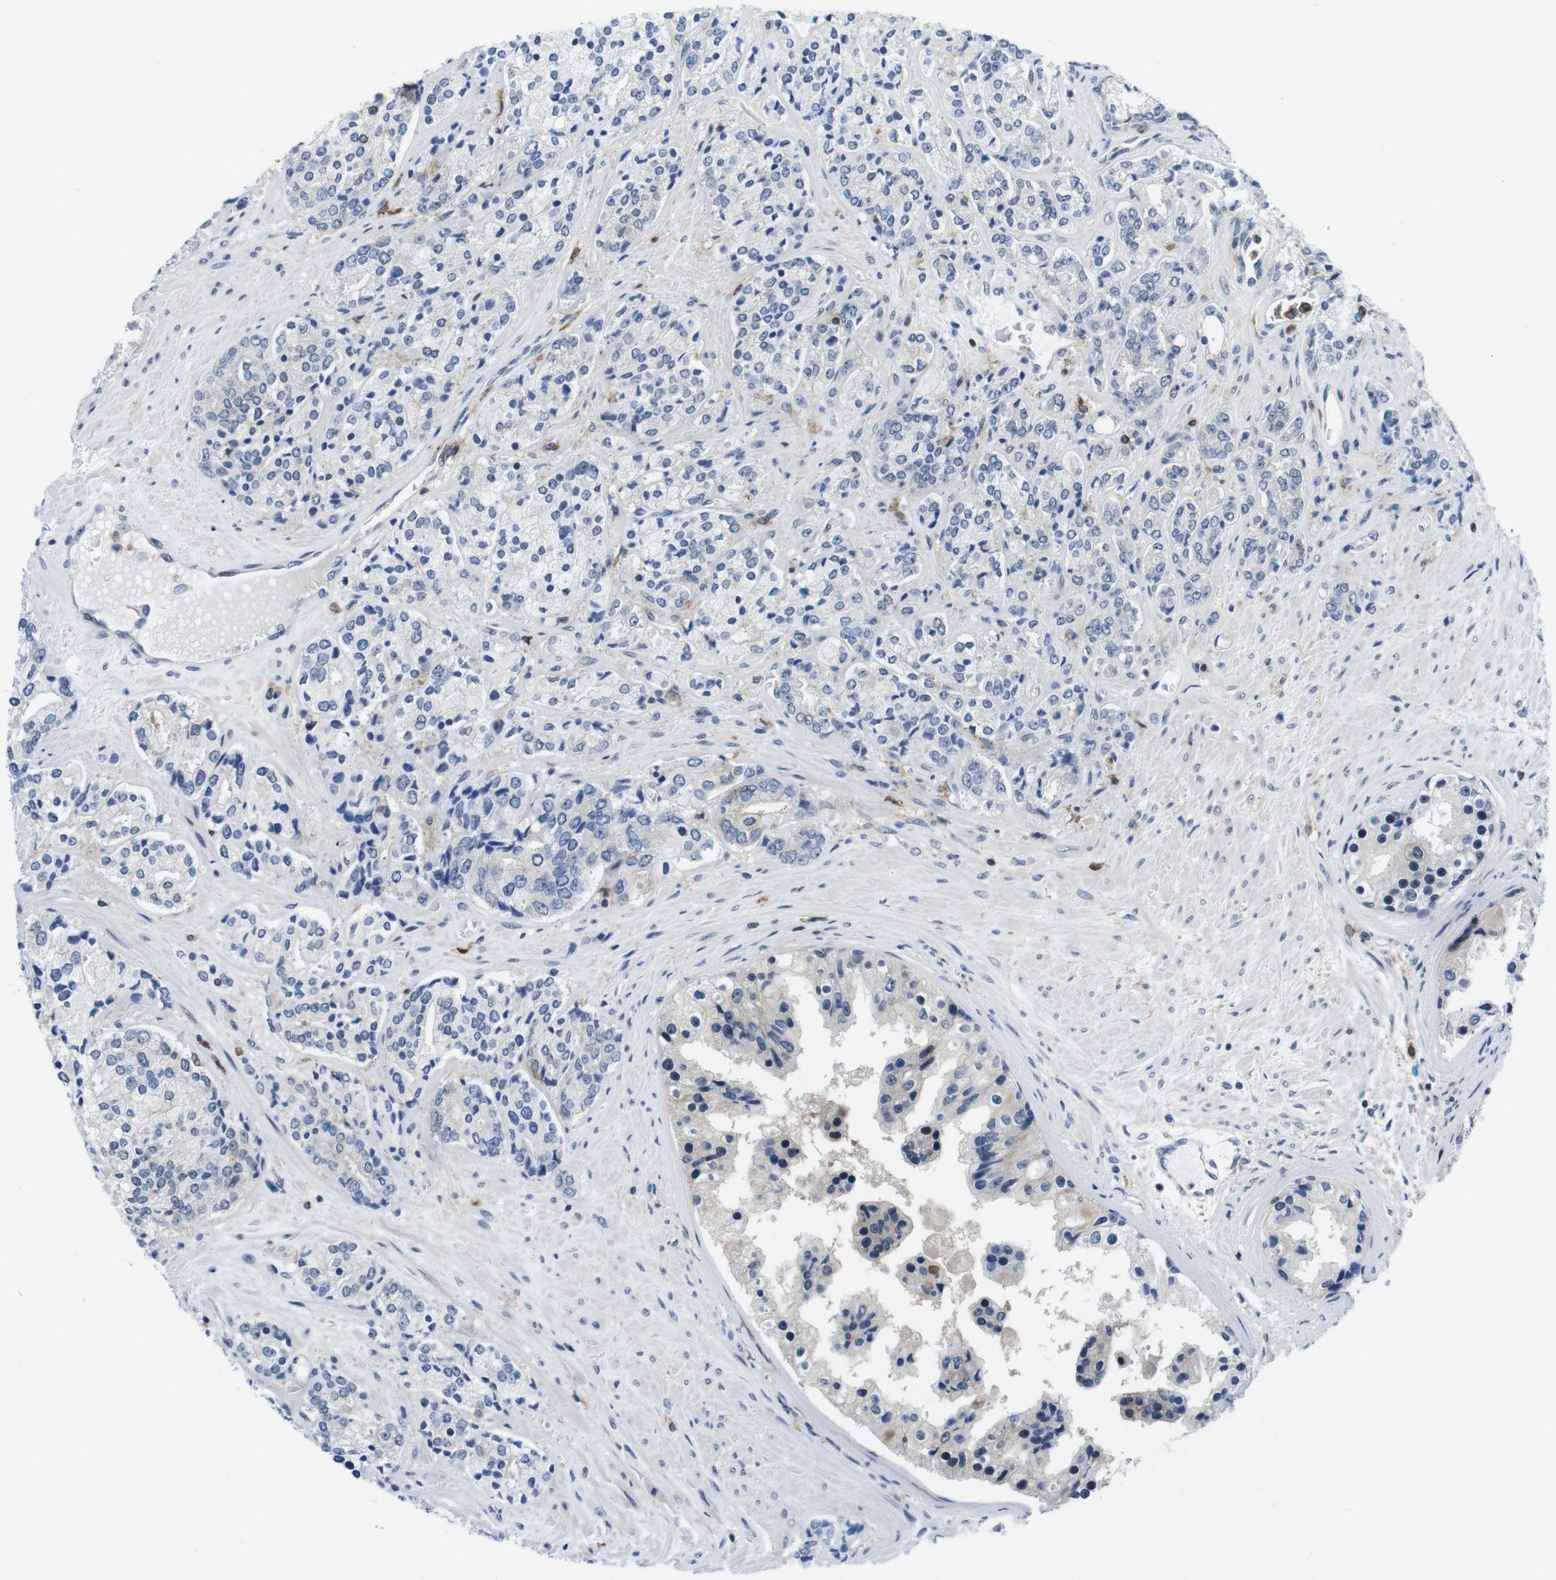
{"staining": {"intensity": "negative", "quantity": "none", "location": "none"}, "tissue": "prostate cancer", "cell_type": "Tumor cells", "image_type": "cancer", "snomed": [{"axis": "morphology", "description": "Adenocarcinoma, High grade"}, {"axis": "topography", "description": "Prostate"}], "caption": "The photomicrograph exhibits no staining of tumor cells in prostate cancer. Brightfield microscopy of immunohistochemistry stained with DAB (brown) and hematoxylin (blue), captured at high magnification.", "gene": "CD300C", "patient": {"sex": "male", "age": 71}}